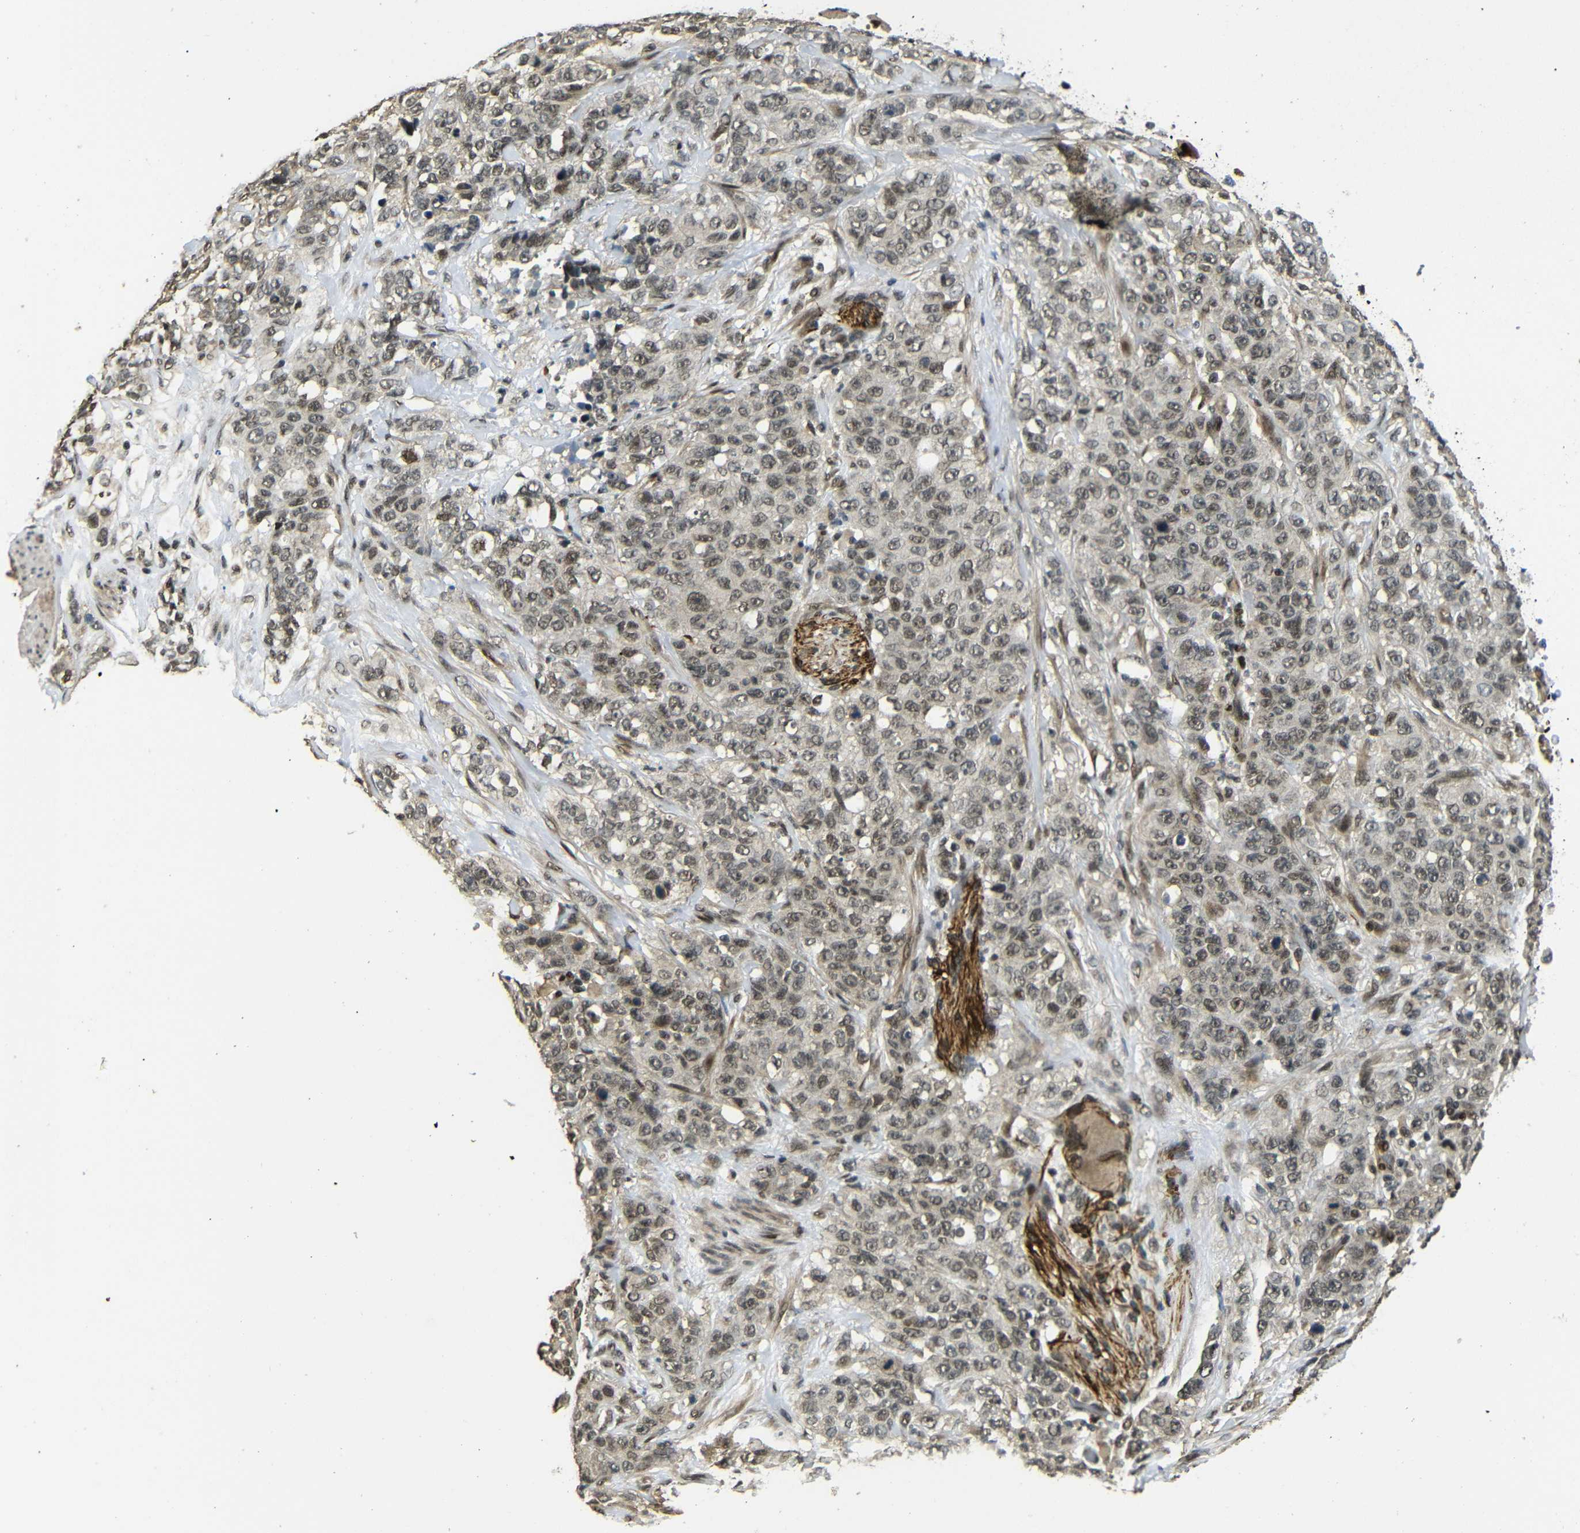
{"staining": {"intensity": "moderate", "quantity": ">75%", "location": "cytoplasmic/membranous,nuclear"}, "tissue": "stomach cancer", "cell_type": "Tumor cells", "image_type": "cancer", "snomed": [{"axis": "morphology", "description": "Adenocarcinoma, NOS"}, {"axis": "topography", "description": "Stomach"}], "caption": "IHC (DAB (3,3'-diaminobenzidine)) staining of stomach adenocarcinoma exhibits moderate cytoplasmic/membranous and nuclear protein staining in about >75% of tumor cells.", "gene": "TBX2", "patient": {"sex": "male", "age": 48}}